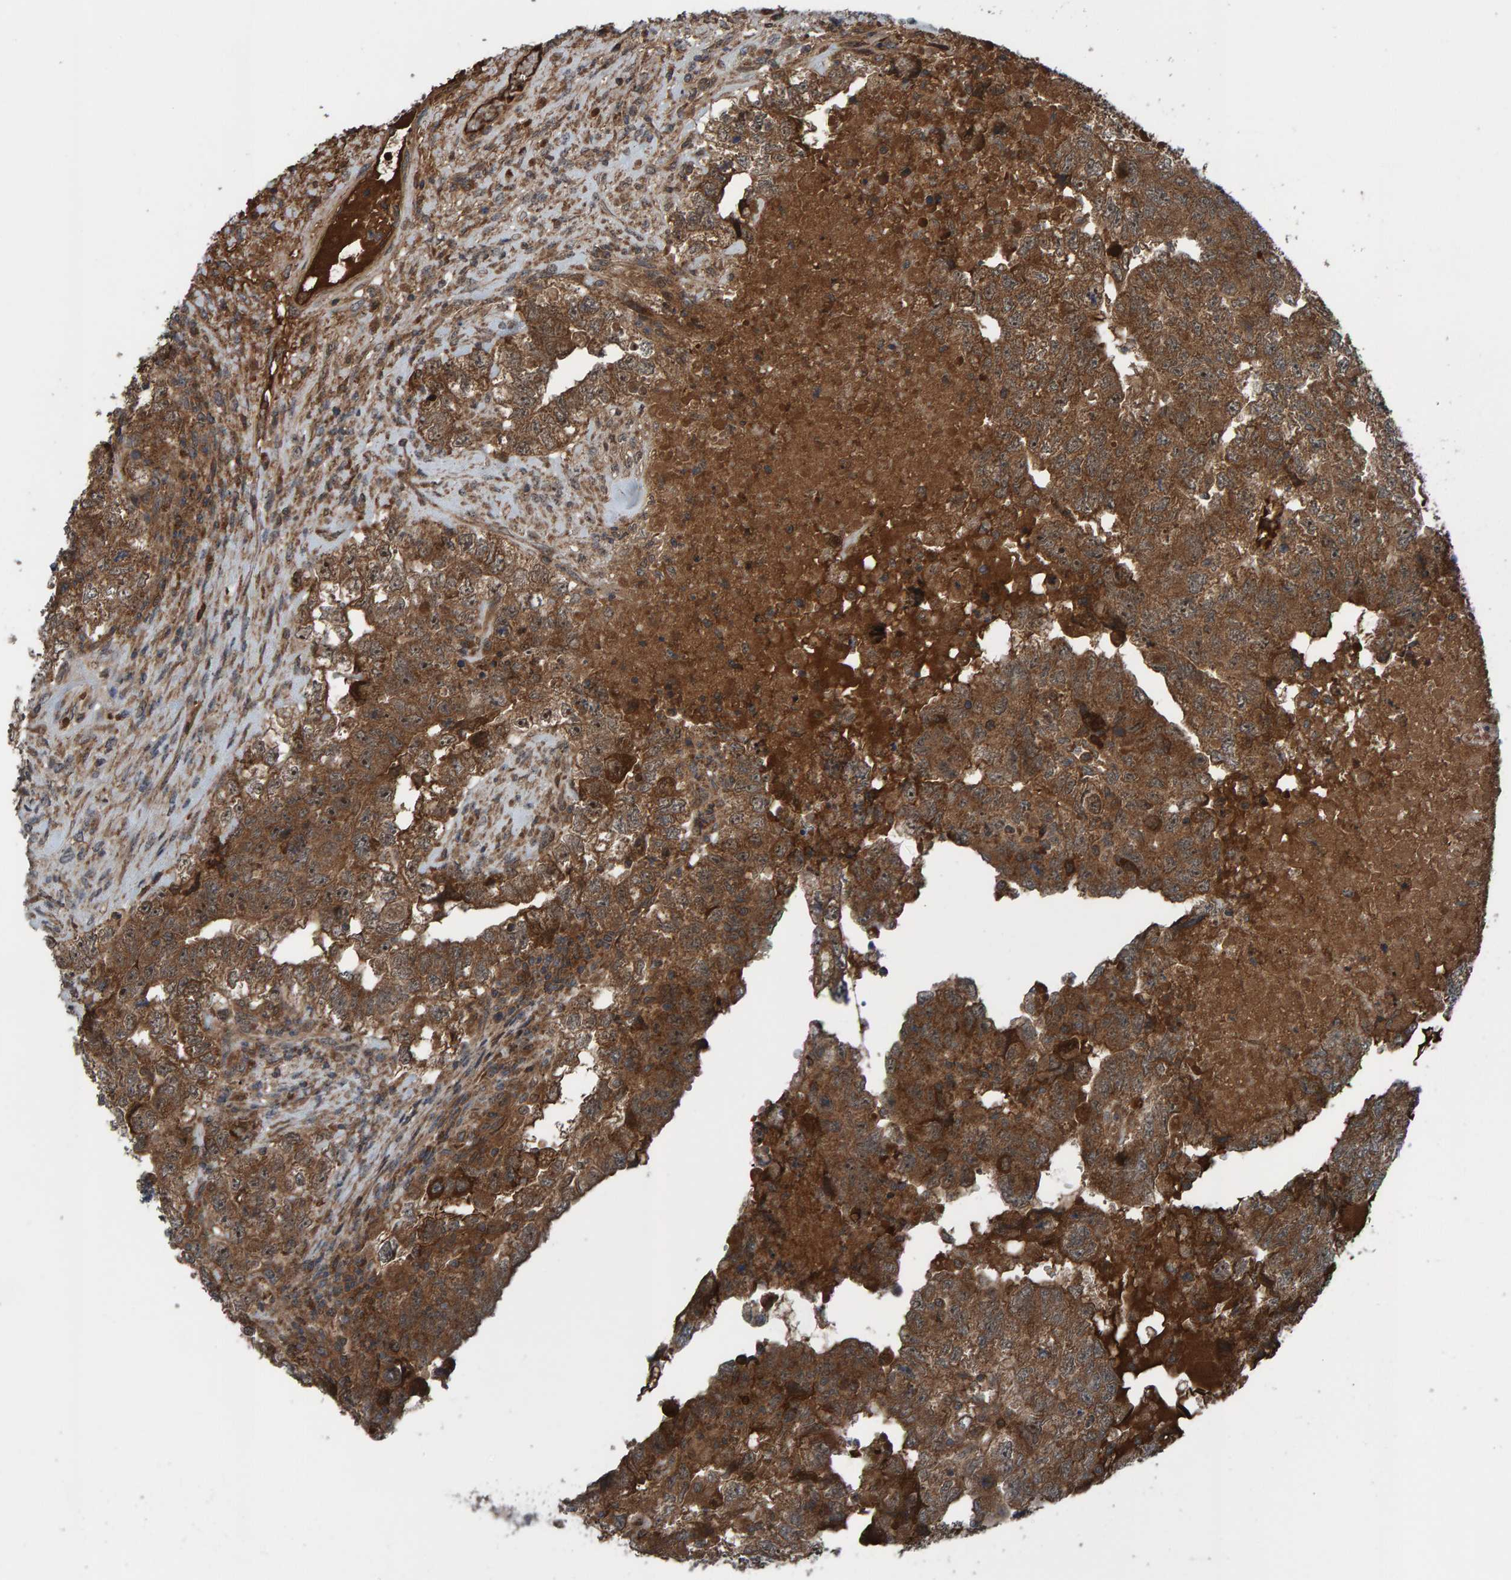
{"staining": {"intensity": "strong", "quantity": ">75%", "location": "cytoplasmic/membranous"}, "tissue": "testis cancer", "cell_type": "Tumor cells", "image_type": "cancer", "snomed": [{"axis": "morphology", "description": "Carcinoma, Embryonal, NOS"}, {"axis": "topography", "description": "Testis"}], "caption": "DAB (3,3'-diaminobenzidine) immunohistochemical staining of embryonal carcinoma (testis) displays strong cytoplasmic/membranous protein positivity in approximately >75% of tumor cells. (DAB = brown stain, brightfield microscopy at high magnification).", "gene": "CUEDC1", "patient": {"sex": "male", "age": 36}}